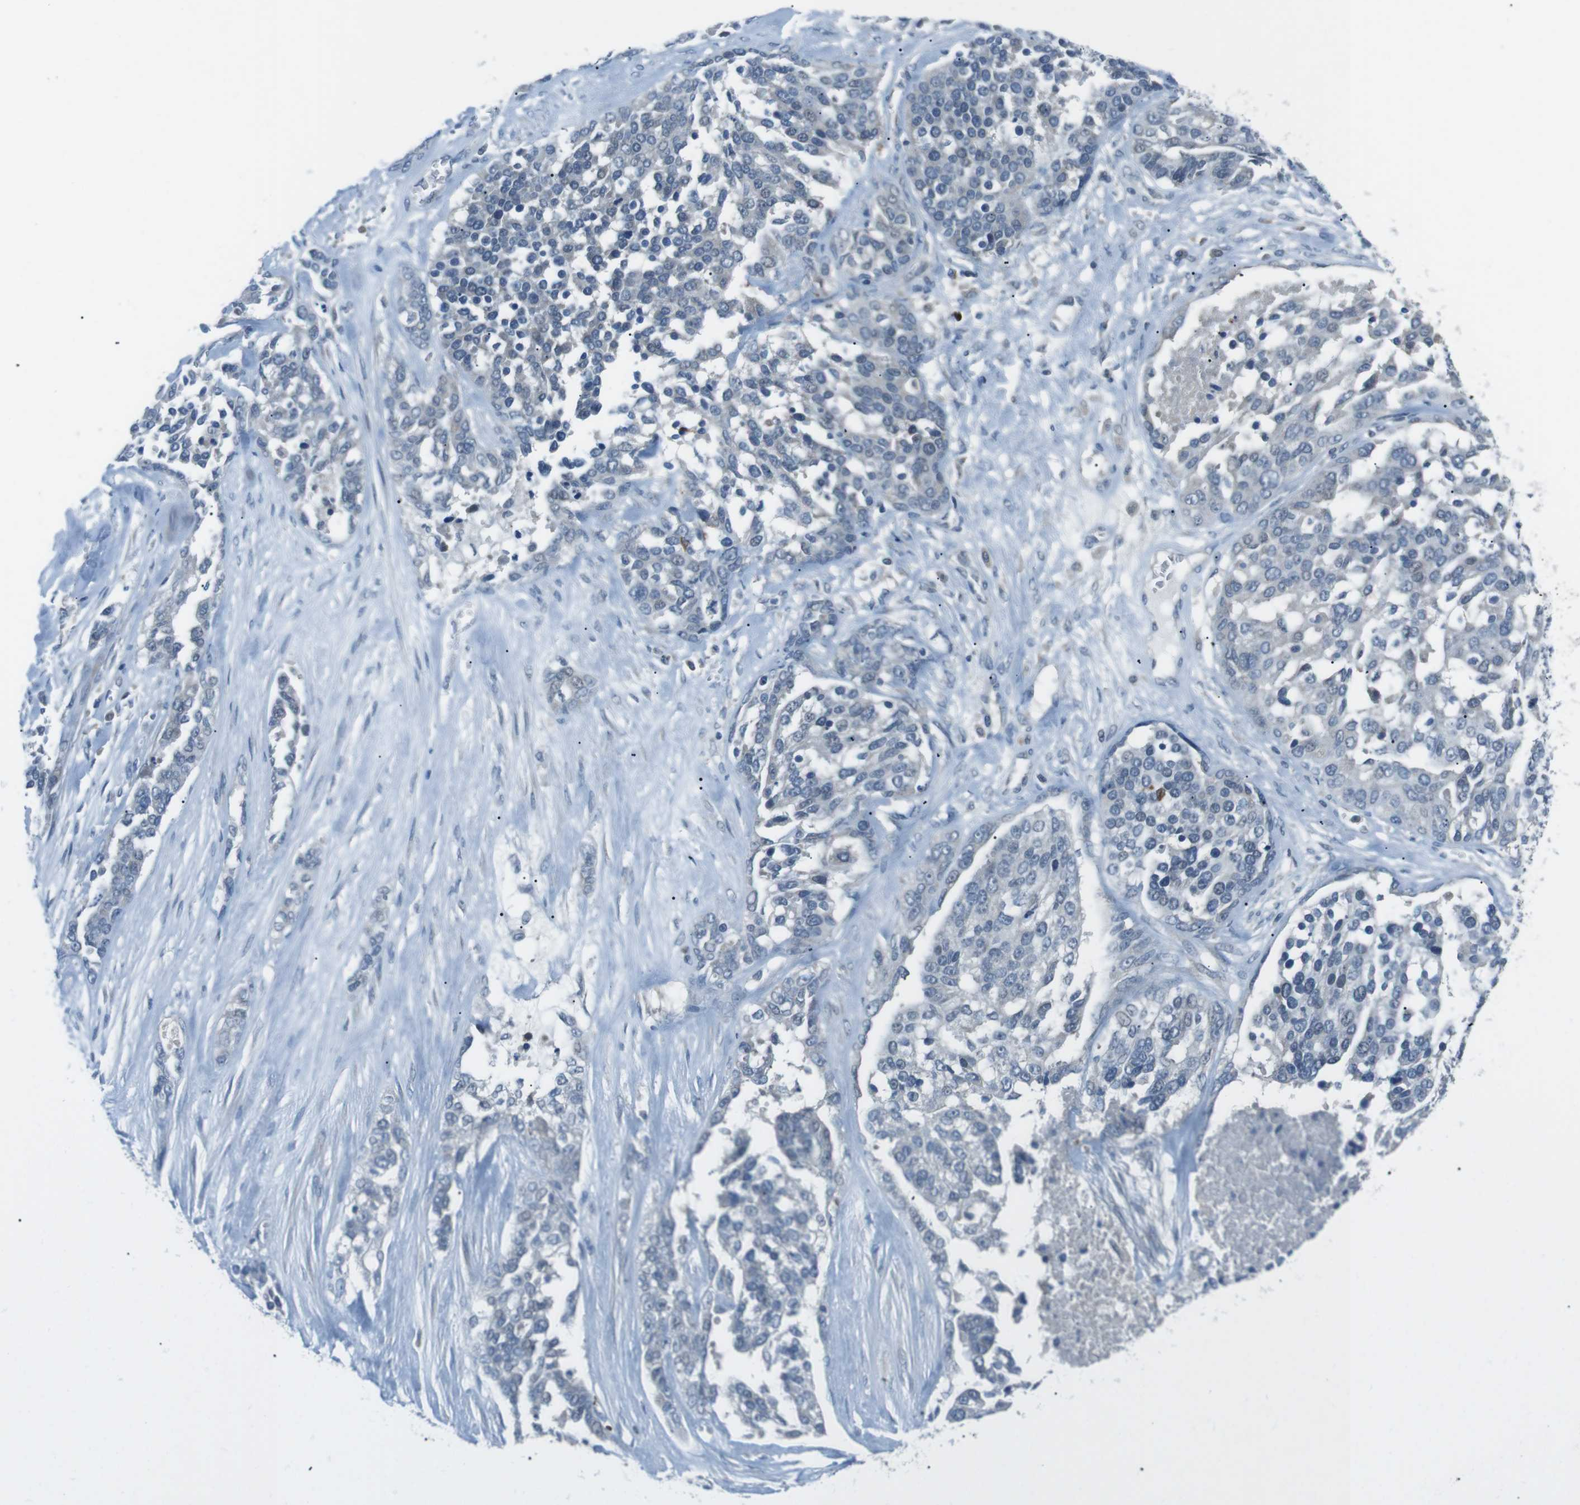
{"staining": {"intensity": "negative", "quantity": "none", "location": "none"}, "tissue": "ovarian cancer", "cell_type": "Tumor cells", "image_type": "cancer", "snomed": [{"axis": "morphology", "description": "Cystadenocarcinoma, serous, NOS"}, {"axis": "topography", "description": "Ovary"}], "caption": "IHC photomicrograph of ovarian cancer stained for a protein (brown), which demonstrates no positivity in tumor cells.", "gene": "FCRLA", "patient": {"sex": "female", "age": 44}}